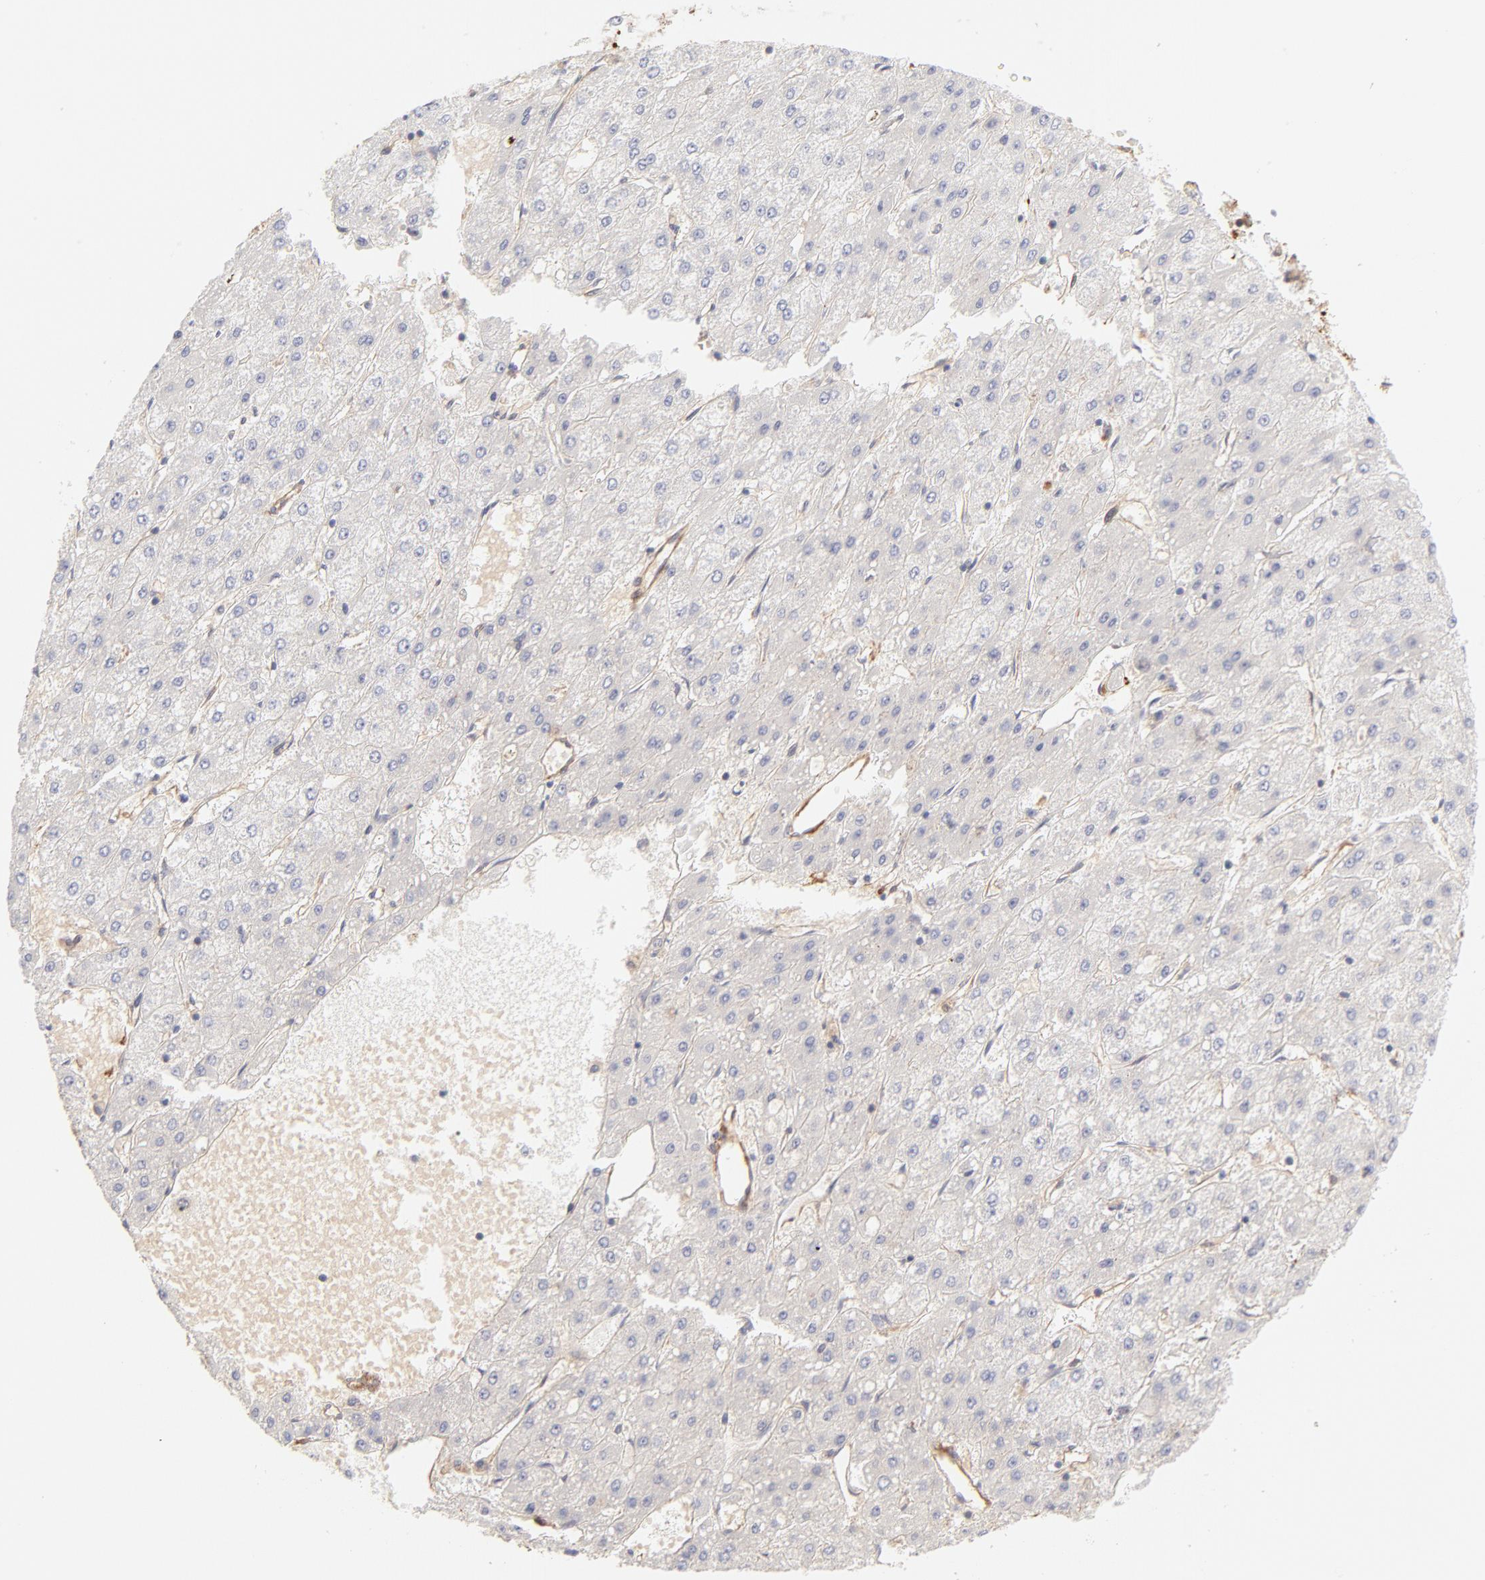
{"staining": {"intensity": "negative", "quantity": "none", "location": "none"}, "tissue": "liver cancer", "cell_type": "Tumor cells", "image_type": "cancer", "snomed": [{"axis": "morphology", "description": "Carcinoma, Hepatocellular, NOS"}, {"axis": "topography", "description": "Liver"}], "caption": "An immunohistochemistry micrograph of liver cancer (hepatocellular carcinoma) is shown. There is no staining in tumor cells of liver cancer (hepatocellular carcinoma). The staining is performed using DAB (3,3'-diaminobenzidine) brown chromogen with nuclei counter-stained in using hematoxylin.", "gene": "LDLRAP1", "patient": {"sex": "female", "age": 52}}